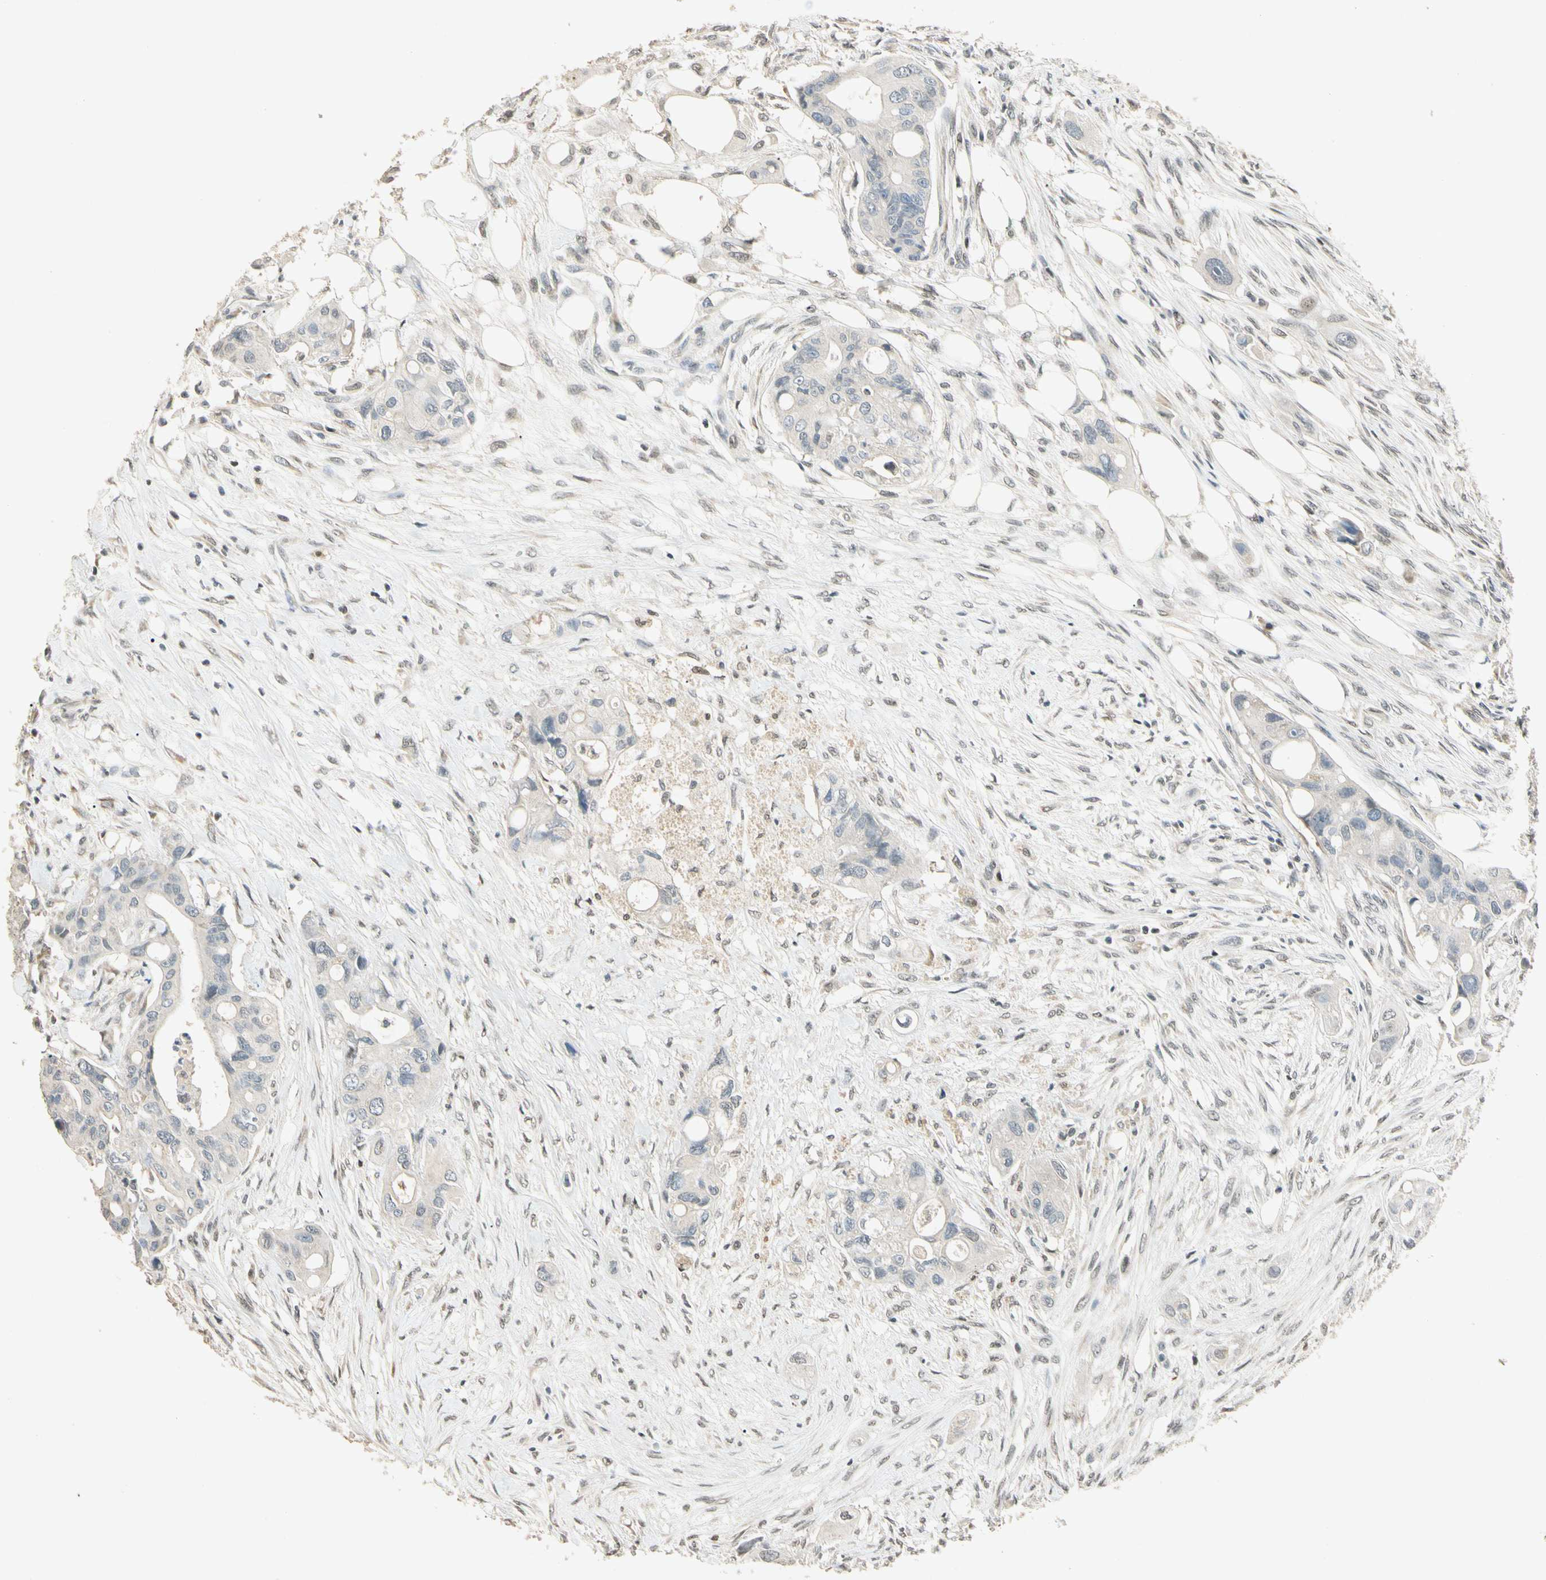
{"staining": {"intensity": "negative", "quantity": "none", "location": "none"}, "tissue": "colorectal cancer", "cell_type": "Tumor cells", "image_type": "cancer", "snomed": [{"axis": "morphology", "description": "Adenocarcinoma, NOS"}, {"axis": "topography", "description": "Colon"}], "caption": "IHC of human colorectal cancer demonstrates no expression in tumor cells.", "gene": "ZBTB4", "patient": {"sex": "female", "age": 57}}